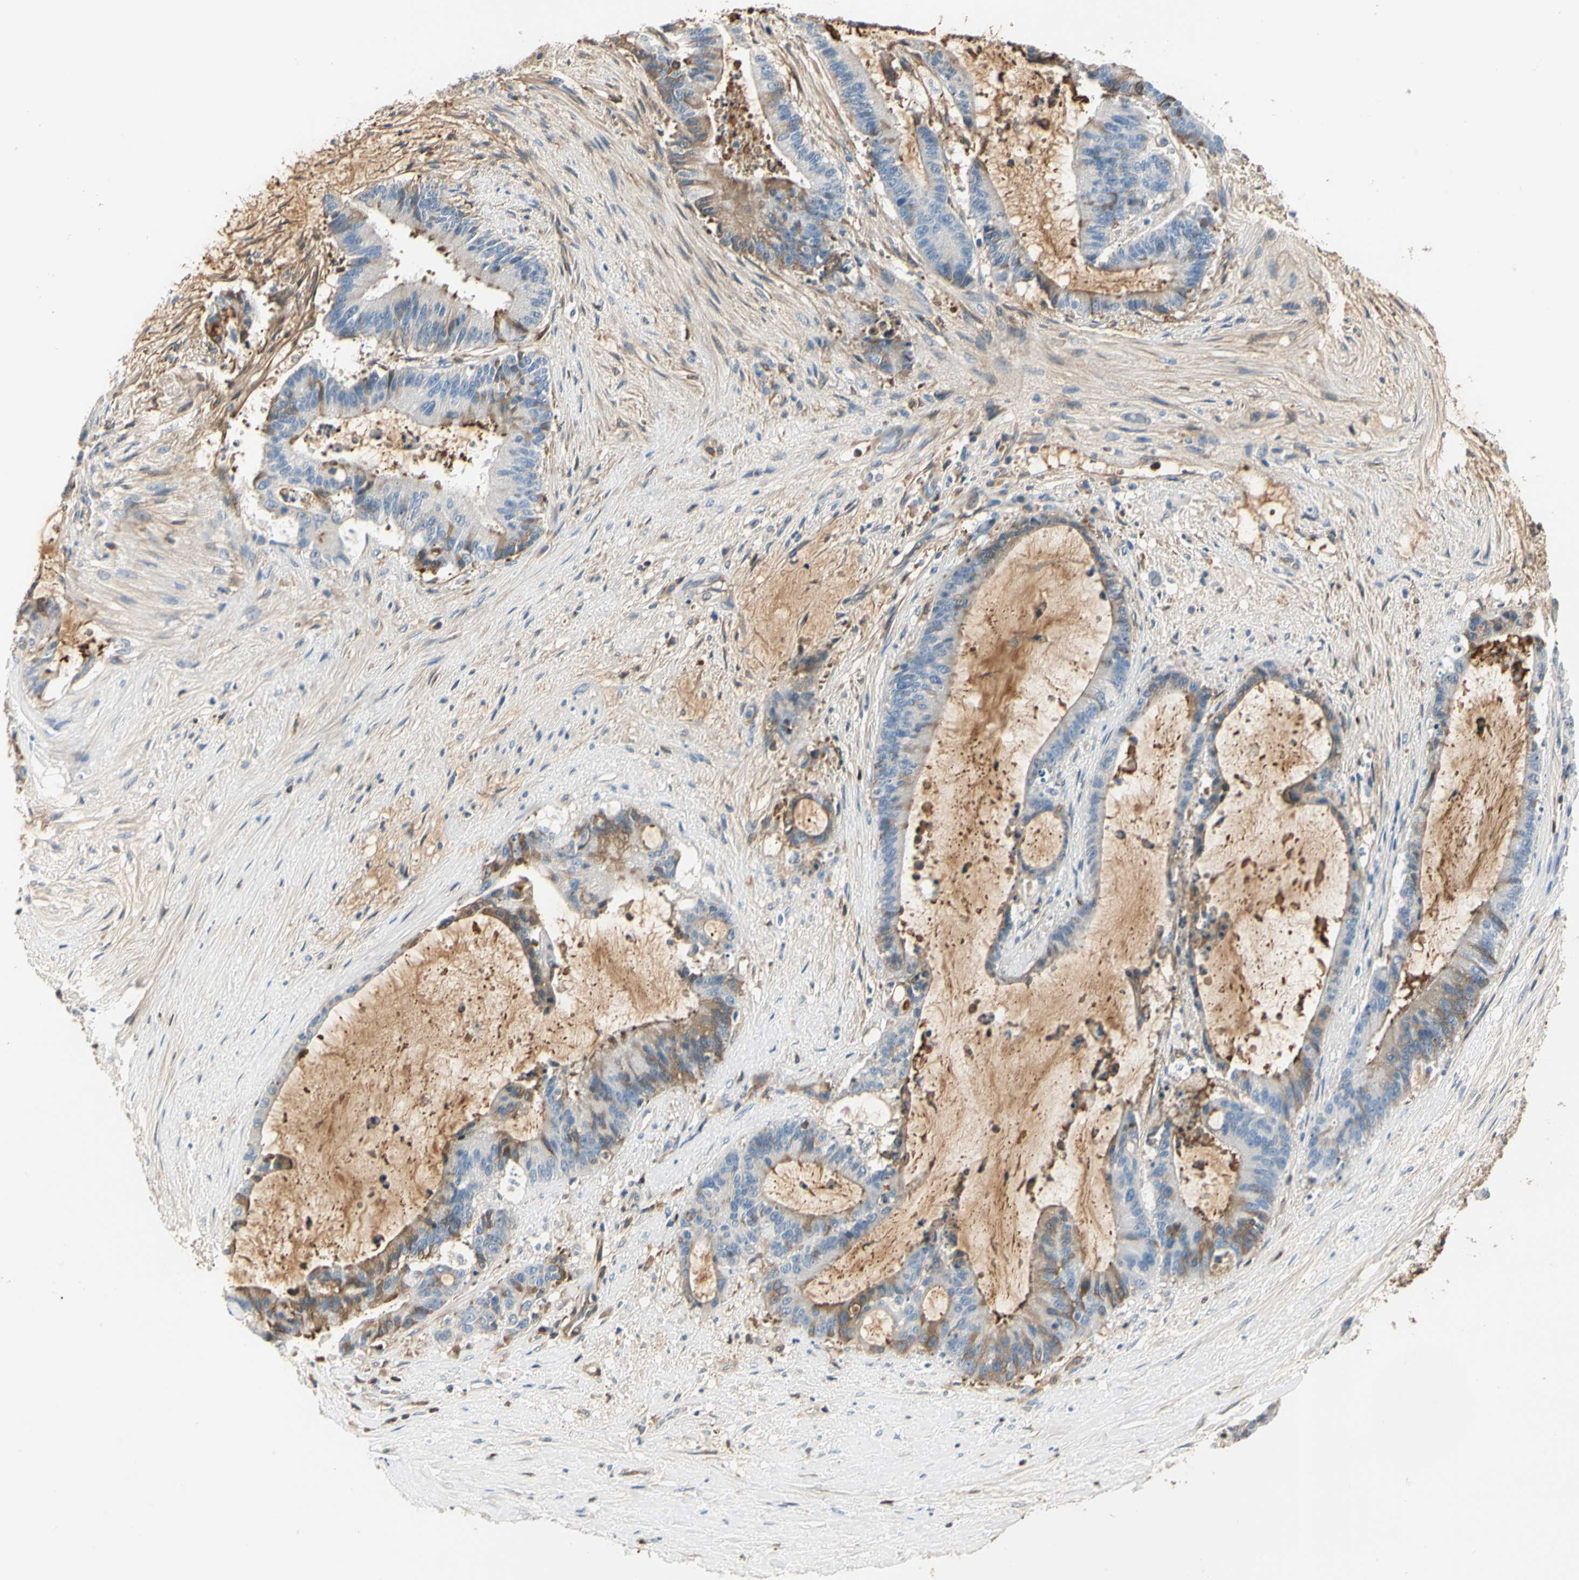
{"staining": {"intensity": "moderate", "quantity": "25%-75%", "location": "cytoplasmic/membranous"}, "tissue": "liver cancer", "cell_type": "Tumor cells", "image_type": "cancer", "snomed": [{"axis": "morphology", "description": "Cholangiocarcinoma"}, {"axis": "topography", "description": "Liver"}], "caption": "Liver cholangiocarcinoma stained with a brown dye shows moderate cytoplasmic/membranous positive expression in about 25%-75% of tumor cells.", "gene": "LAMB3", "patient": {"sex": "female", "age": 73}}